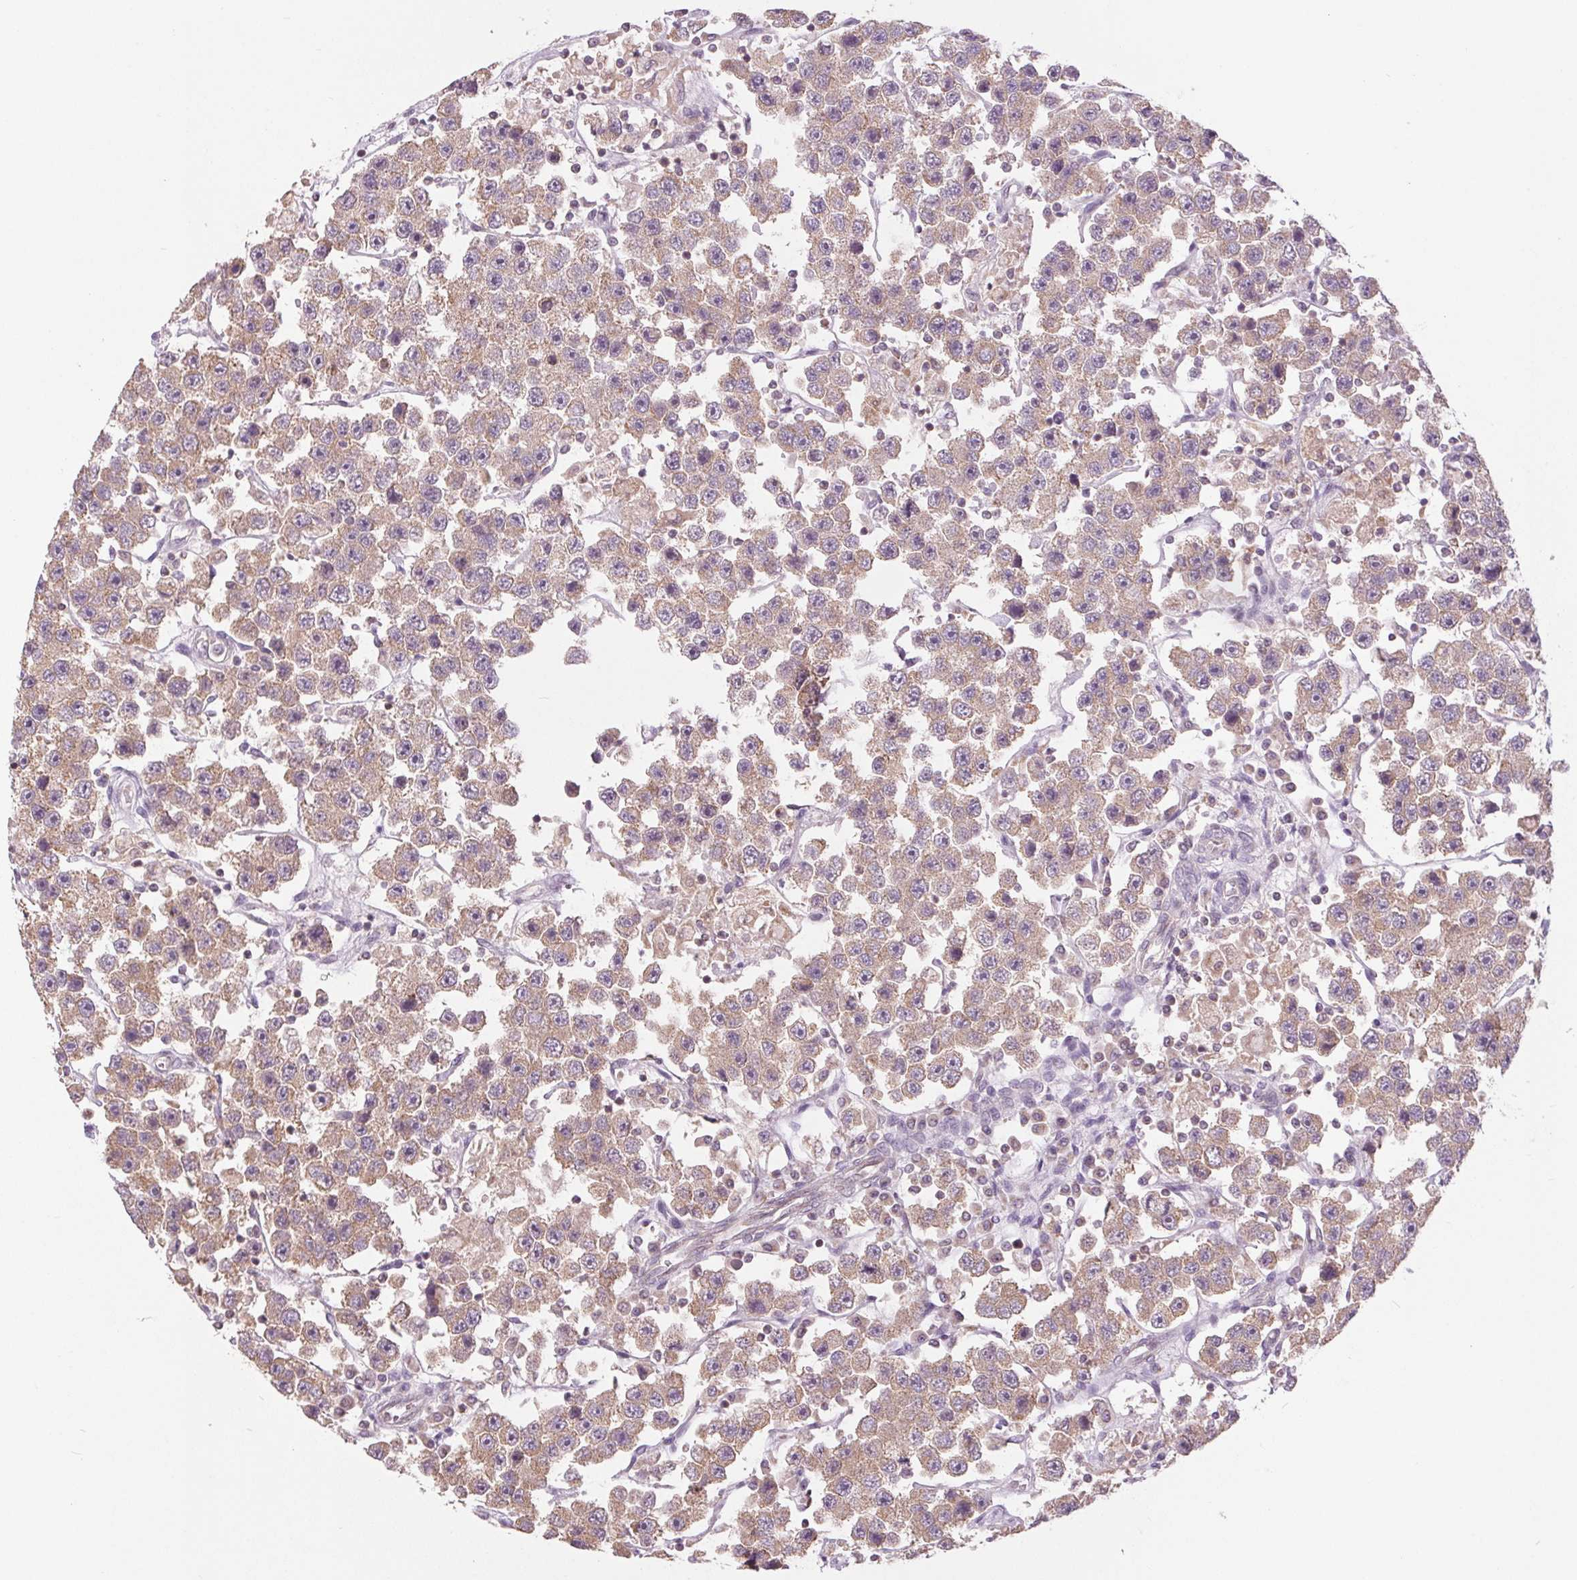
{"staining": {"intensity": "weak", "quantity": ">75%", "location": "cytoplasmic/membranous"}, "tissue": "testis cancer", "cell_type": "Tumor cells", "image_type": "cancer", "snomed": [{"axis": "morphology", "description": "Seminoma, NOS"}, {"axis": "topography", "description": "Testis"}], "caption": "IHC (DAB (3,3'-diaminobenzidine)) staining of human seminoma (testis) shows weak cytoplasmic/membranous protein positivity in approximately >75% of tumor cells. The protein of interest is stained brown, and the nuclei are stained in blue (DAB (3,3'-diaminobenzidine) IHC with brightfield microscopy, high magnification).", "gene": "MAP3K5", "patient": {"sex": "male", "age": 45}}